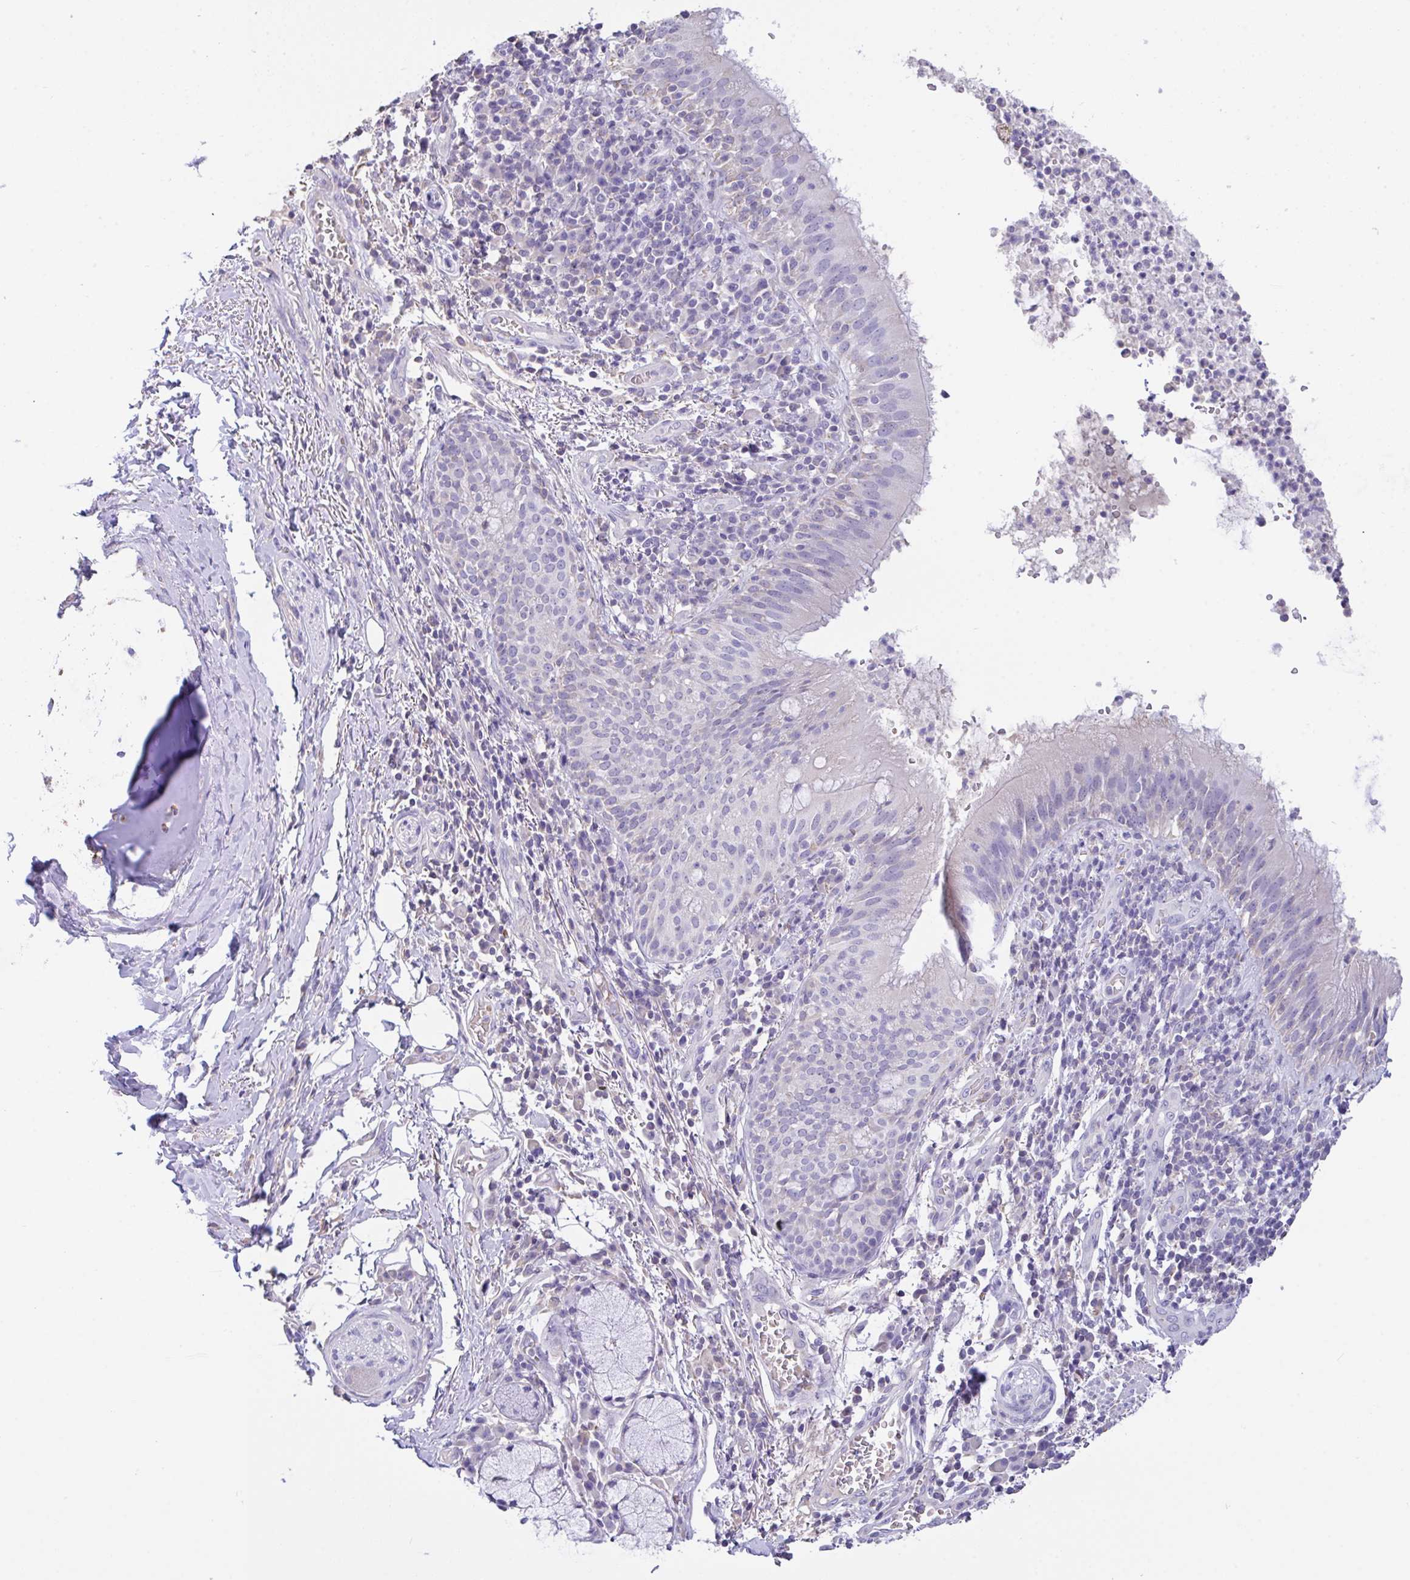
{"staining": {"intensity": "negative", "quantity": "none", "location": "none"}, "tissue": "bronchus", "cell_type": "Respiratory epithelial cells", "image_type": "normal", "snomed": [{"axis": "morphology", "description": "Normal tissue, NOS"}, {"axis": "topography", "description": "Cartilage tissue"}, {"axis": "topography", "description": "Bronchus"}], "caption": "High magnification brightfield microscopy of normal bronchus stained with DAB (3,3'-diaminobenzidine) (brown) and counterstained with hematoxylin (blue): respiratory epithelial cells show no significant positivity.", "gene": "CA10", "patient": {"sex": "male", "age": 56}}